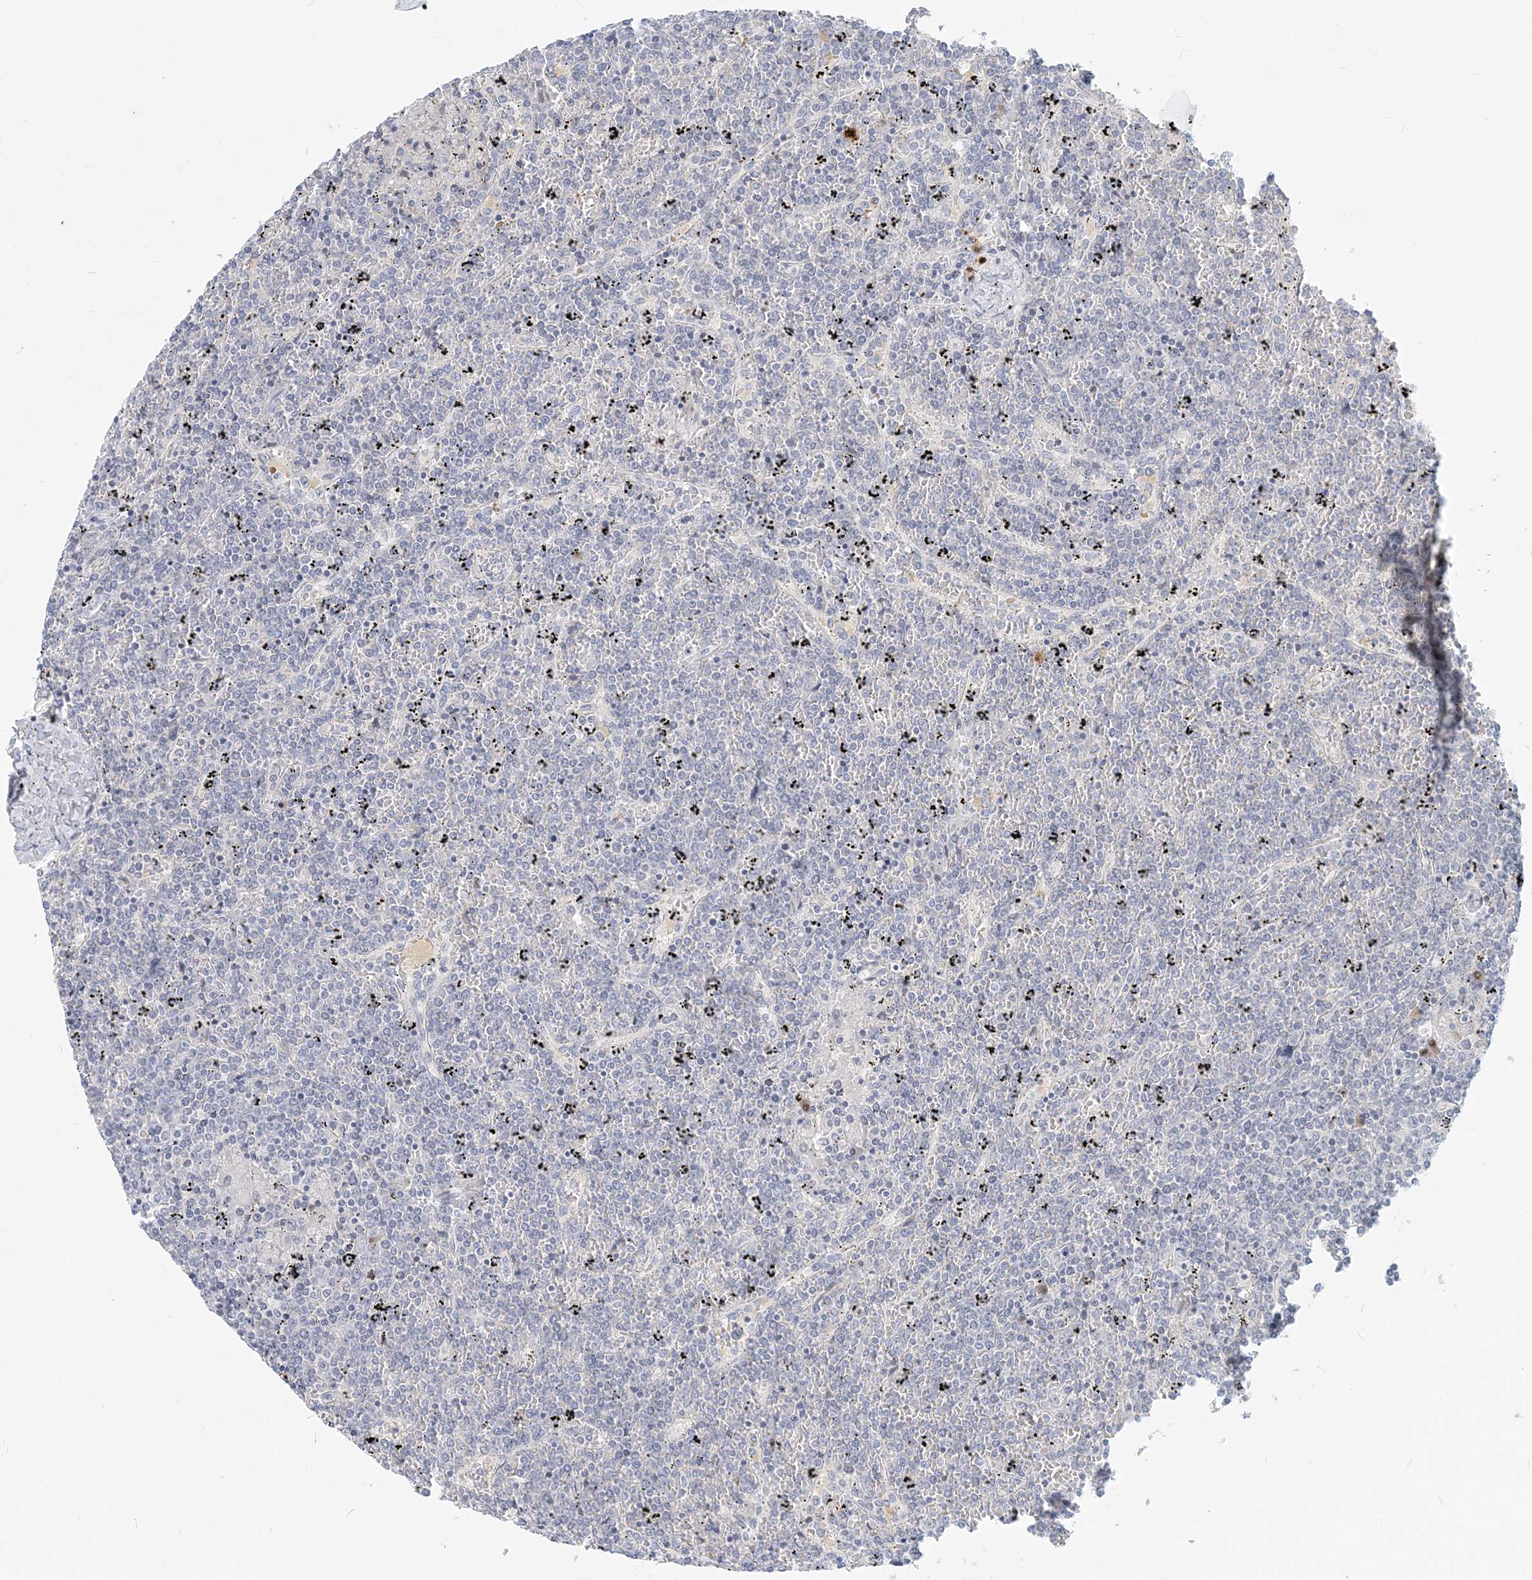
{"staining": {"intensity": "negative", "quantity": "none", "location": "none"}, "tissue": "lymphoma", "cell_type": "Tumor cells", "image_type": "cancer", "snomed": [{"axis": "morphology", "description": "Malignant lymphoma, non-Hodgkin's type, Low grade"}, {"axis": "topography", "description": "Spleen"}], "caption": "The image displays no staining of tumor cells in low-grade malignant lymphoma, non-Hodgkin's type. (DAB immunohistochemistry with hematoxylin counter stain).", "gene": "GMPPA", "patient": {"sex": "female", "age": 19}}